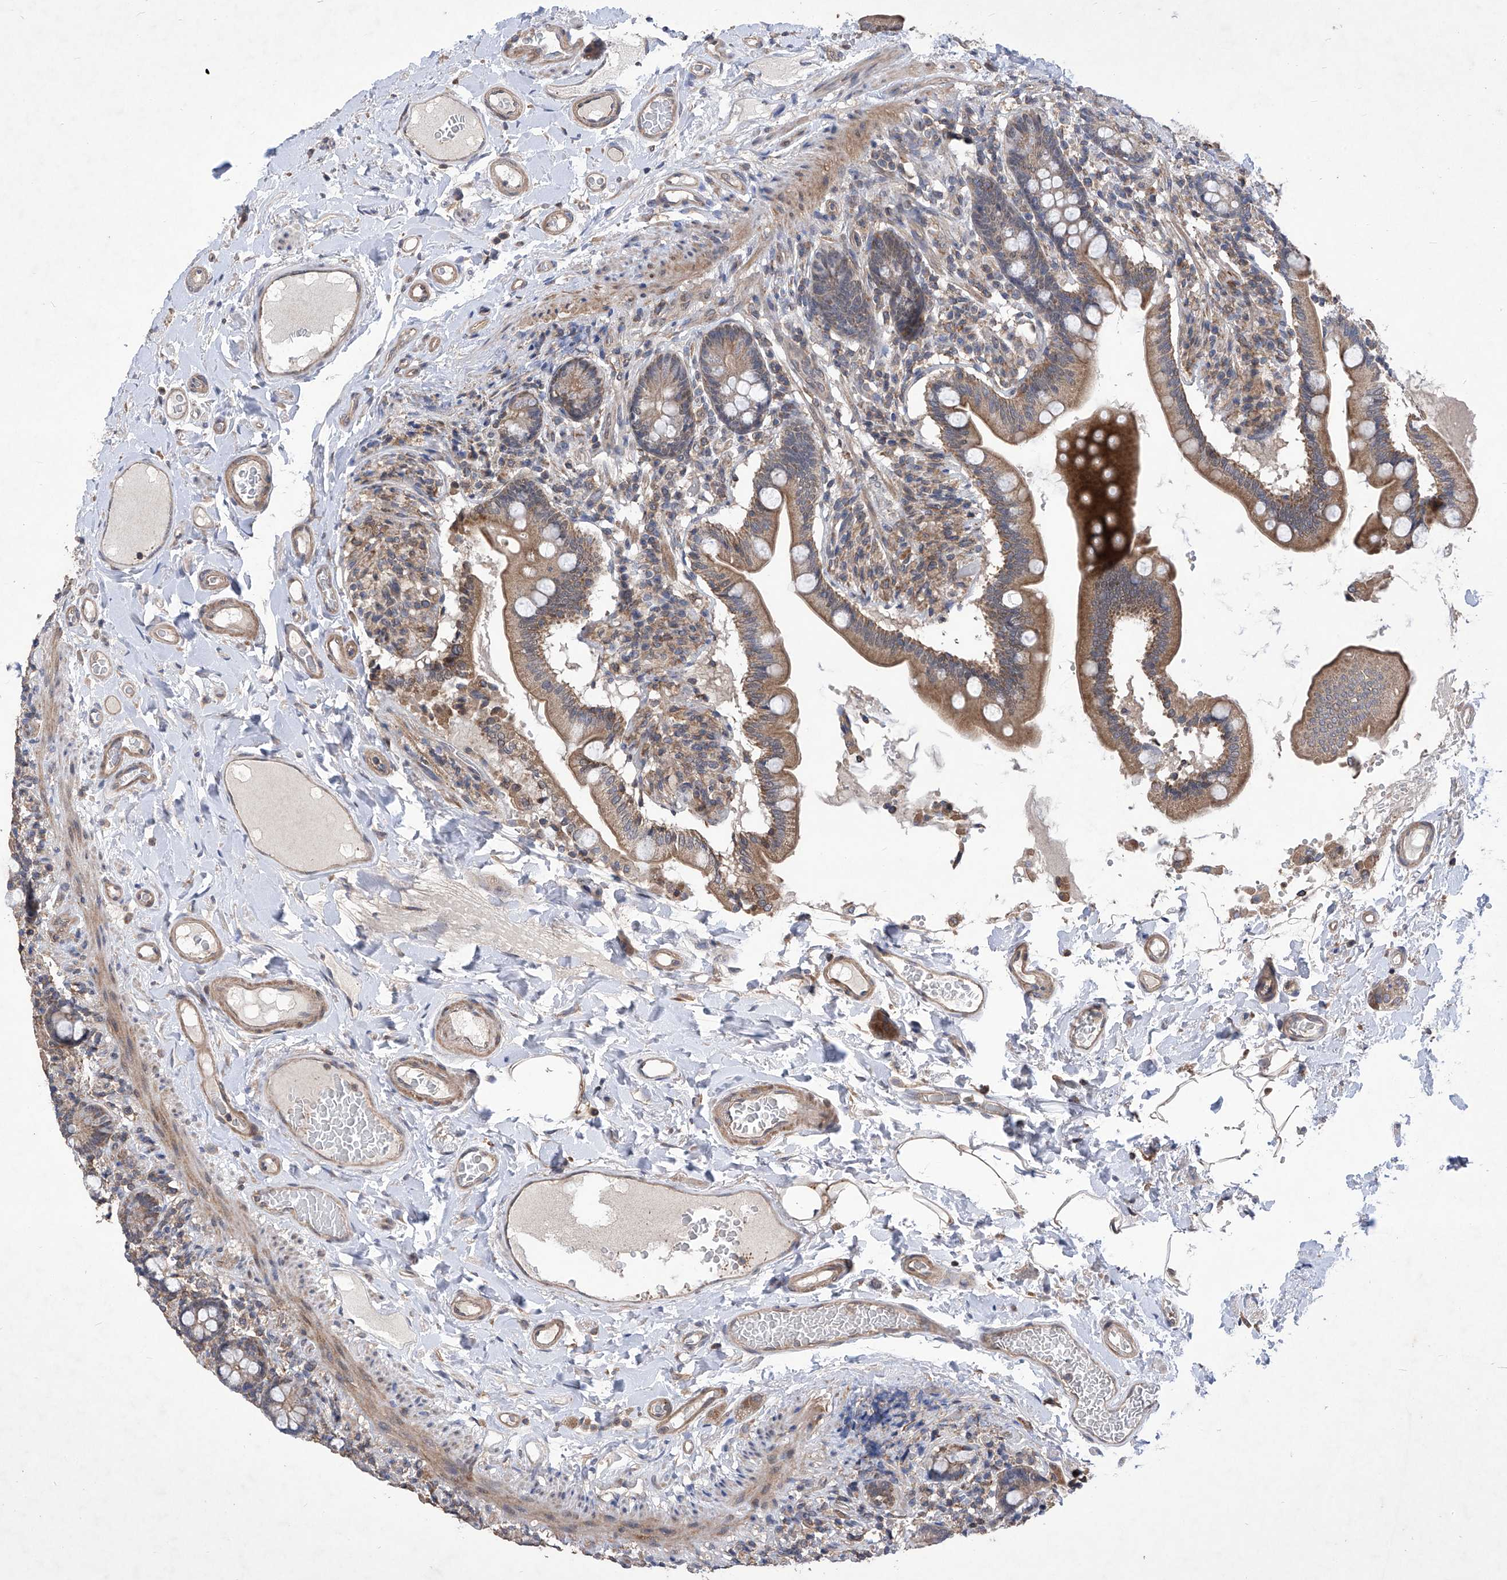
{"staining": {"intensity": "moderate", "quantity": "25%-75%", "location": "cytoplasmic/membranous"}, "tissue": "small intestine", "cell_type": "Glandular cells", "image_type": "normal", "snomed": [{"axis": "morphology", "description": "Normal tissue, NOS"}, {"axis": "topography", "description": "Small intestine"}], "caption": "Protein analysis of unremarkable small intestine exhibits moderate cytoplasmic/membranous positivity in about 25%-75% of glandular cells. The staining is performed using DAB brown chromogen to label protein expression. The nuclei are counter-stained blue using hematoxylin.", "gene": "KIFC2", "patient": {"sex": "female", "age": 64}}